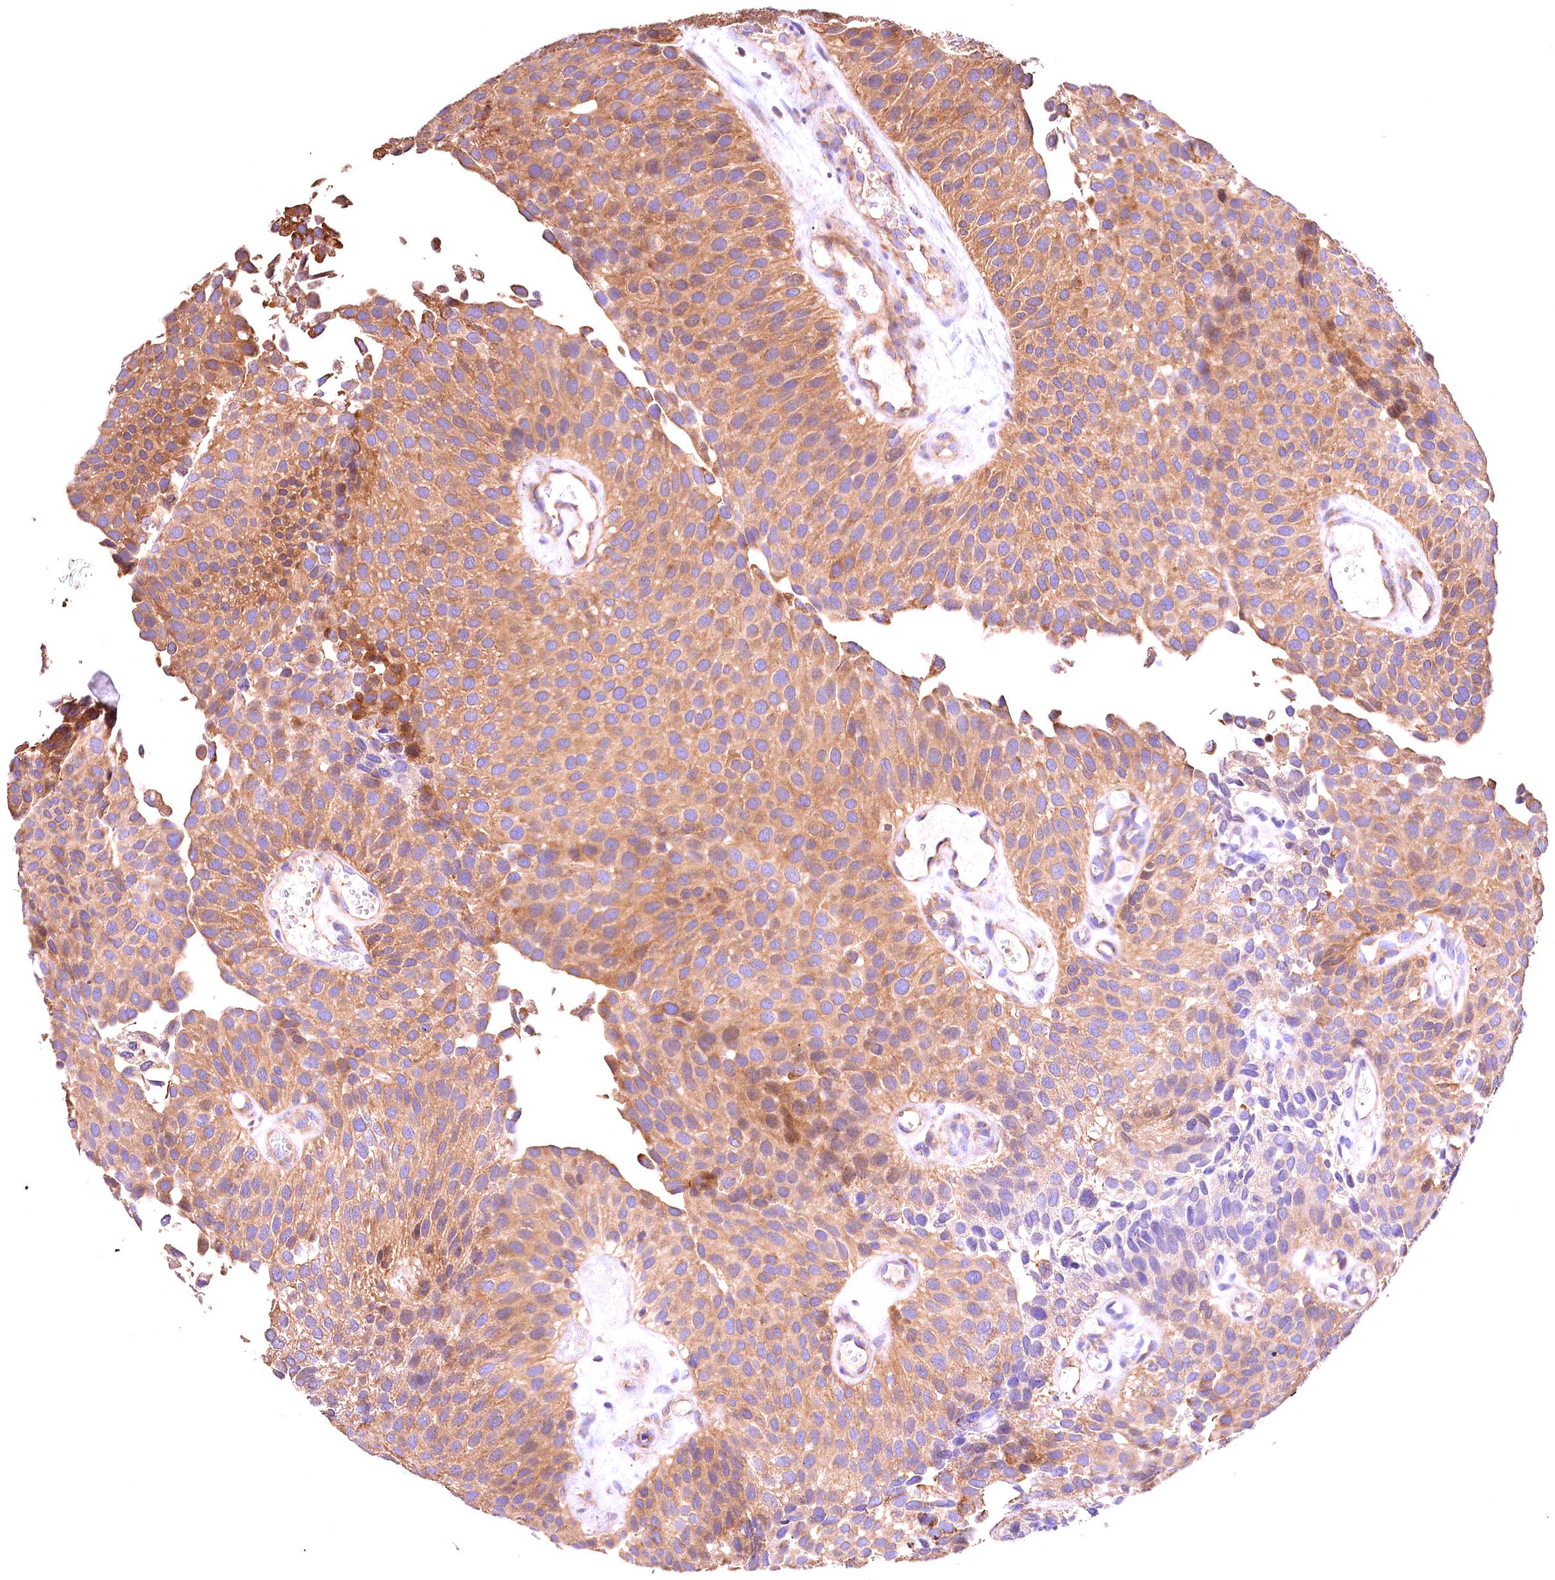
{"staining": {"intensity": "moderate", "quantity": ">75%", "location": "cytoplasmic/membranous"}, "tissue": "urothelial cancer", "cell_type": "Tumor cells", "image_type": "cancer", "snomed": [{"axis": "morphology", "description": "Urothelial carcinoma, Low grade"}, {"axis": "topography", "description": "Urinary bladder"}], "caption": "Immunohistochemistry photomicrograph of neoplastic tissue: human urothelial cancer stained using immunohistochemistry demonstrates medium levels of moderate protein expression localized specifically in the cytoplasmic/membranous of tumor cells, appearing as a cytoplasmic/membranous brown color.", "gene": "KPTN", "patient": {"sex": "male", "age": 89}}